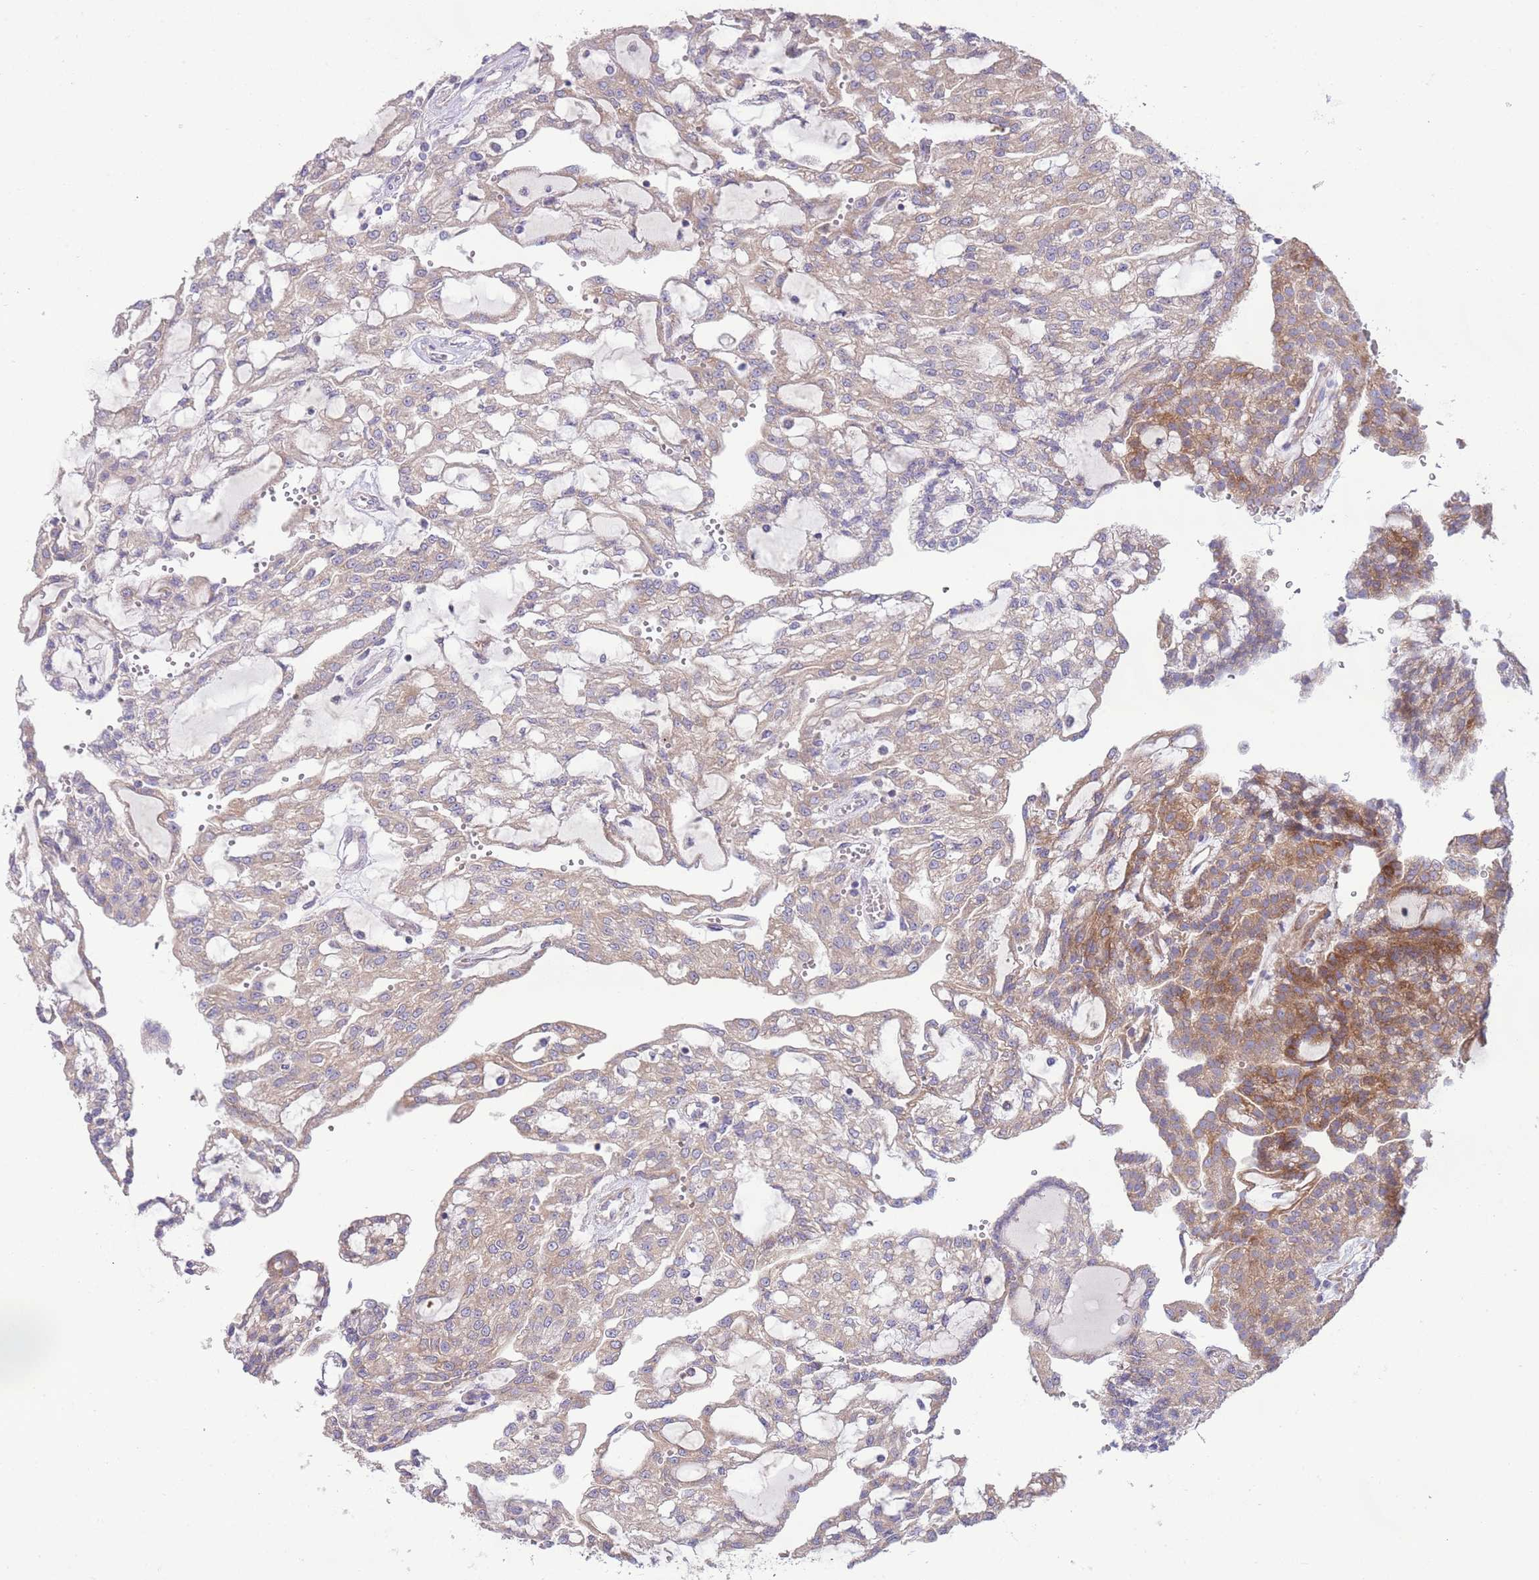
{"staining": {"intensity": "moderate", "quantity": "<25%", "location": "cytoplasmic/membranous"}, "tissue": "renal cancer", "cell_type": "Tumor cells", "image_type": "cancer", "snomed": [{"axis": "morphology", "description": "Adenocarcinoma, NOS"}, {"axis": "topography", "description": "Kidney"}], "caption": "DAB (3,3'-diaminobenzidine) immunohistochemical staining of adenocarcinoma (renal) displays moderate cytoplasmic/membranous protein positivity in approximately <25% of tumor cells.", "gene": "TOMM5", "patient": {"sex": "male", "age": 63}}